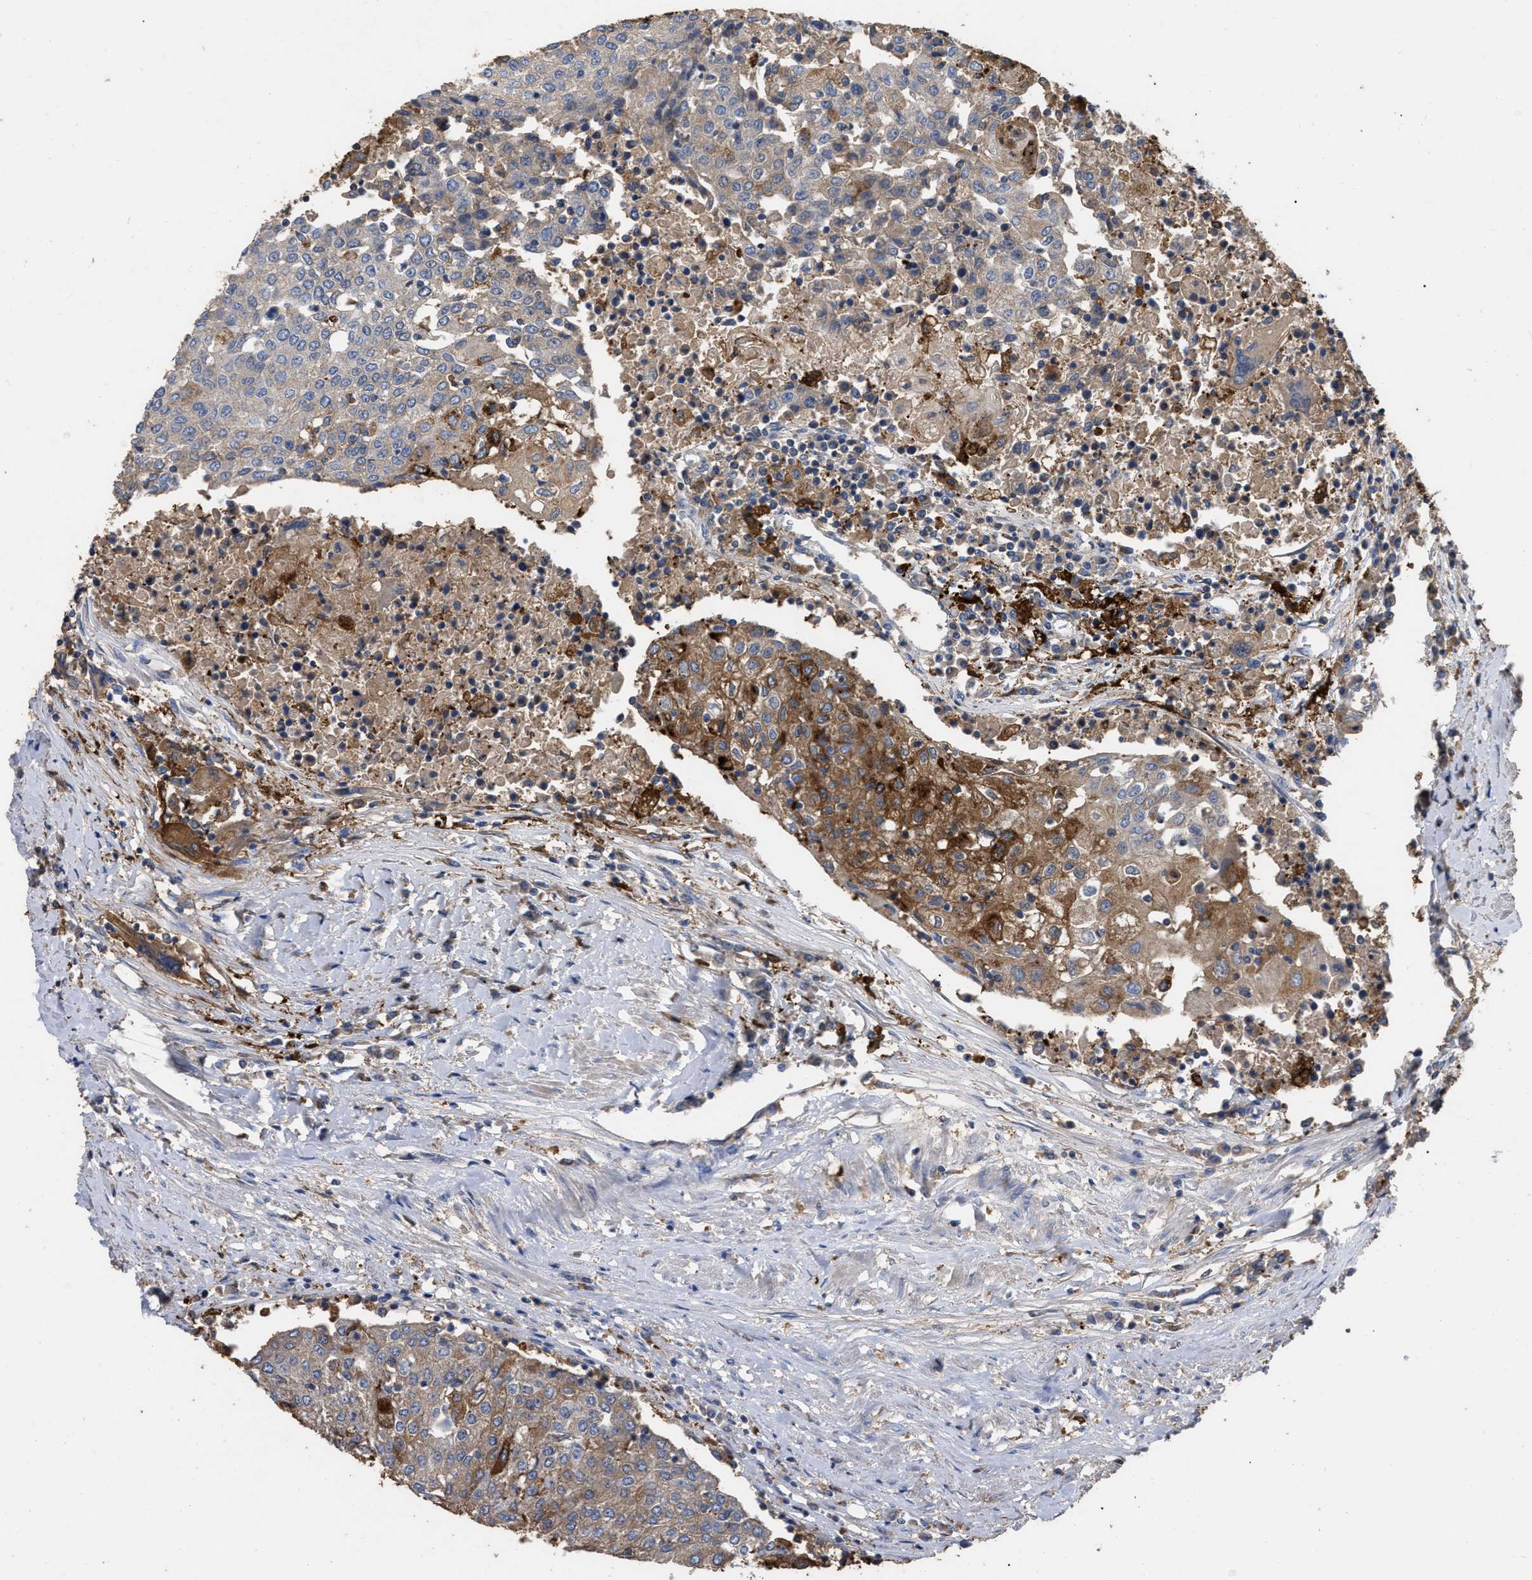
{"staining": {"intensity": "moderate", "quantity": "<25%", "location": "cytoplasmic/membranous"}, "tissue": "urothelial cancer", "cell_type": "Tumor cells", "image_type": "cancer", "snomed": [{"axis": "morphology", "description": "Urothelial carcinoma, High grade"}, {"axis": "topography", "description": "Urinary bladder"}], "caption": "A brown stain highlights moderate cytoplasmic/membranous positivity of a protein in human urothelial carcinoma (high-grade) tumor cells. (DAB (3,3'-diaminobenzidine) IHC, brown staining for protein, blue staining for nuclei).", "gene": "GPR179", "patient": {"sex": "female", "age": 85}}